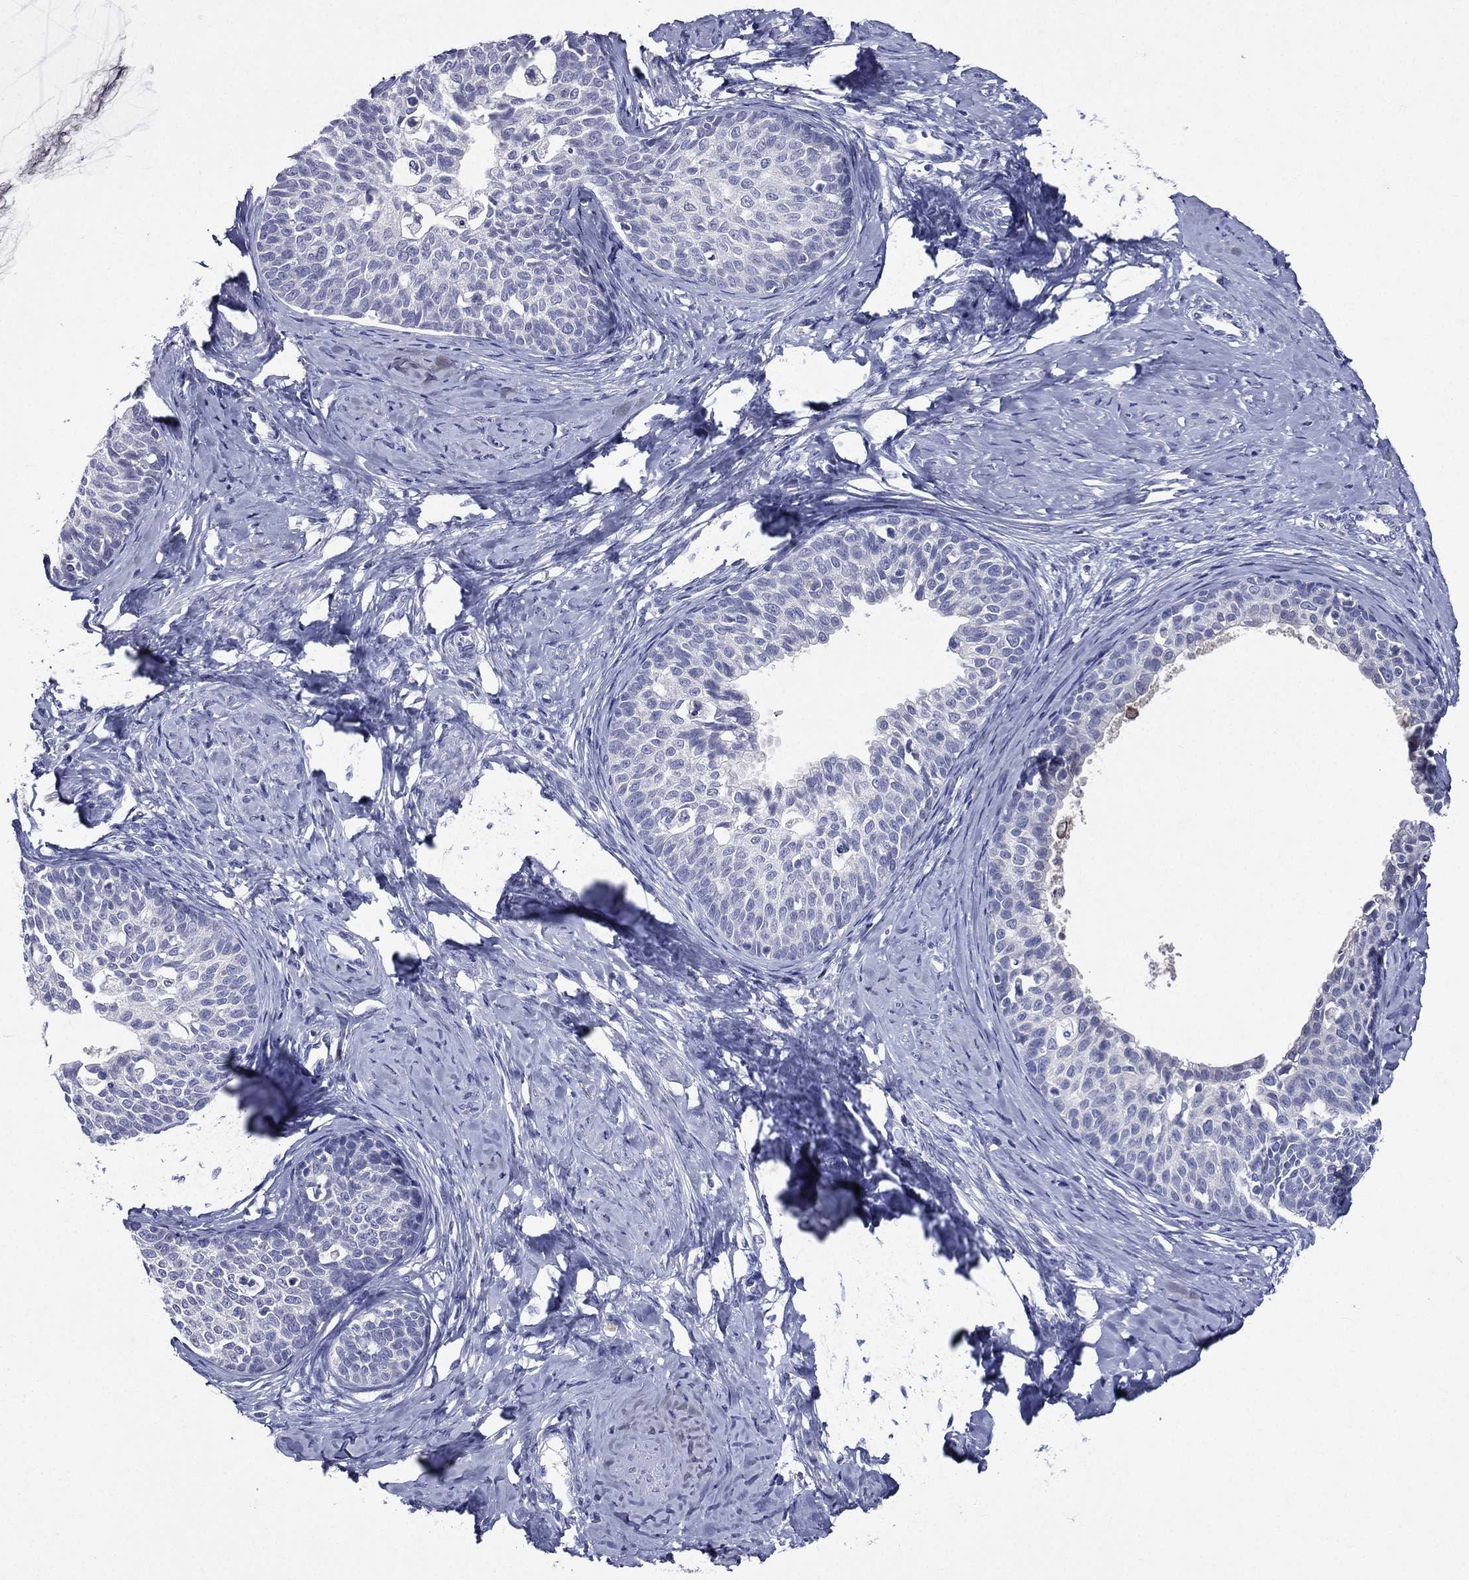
{"staining": {"intensity": "negative", "quantity": "none", "location": "none"}, "tissue": "cervical cancer", "cell_type": "Tumor cells", "image_type": "cancer", "snomed": [{"axis": "morphology", "description": "Squamous cell carcinoma, NOS"}, {"axis": "topography", "description": "Cervix"}], "caption": "An immunohistochemistry image of cervical cancer is shown. There is no staining in tumor cells of cervical cancer.", "gene": "TGM1", "patient": {"sex": "female", "age": 51}}